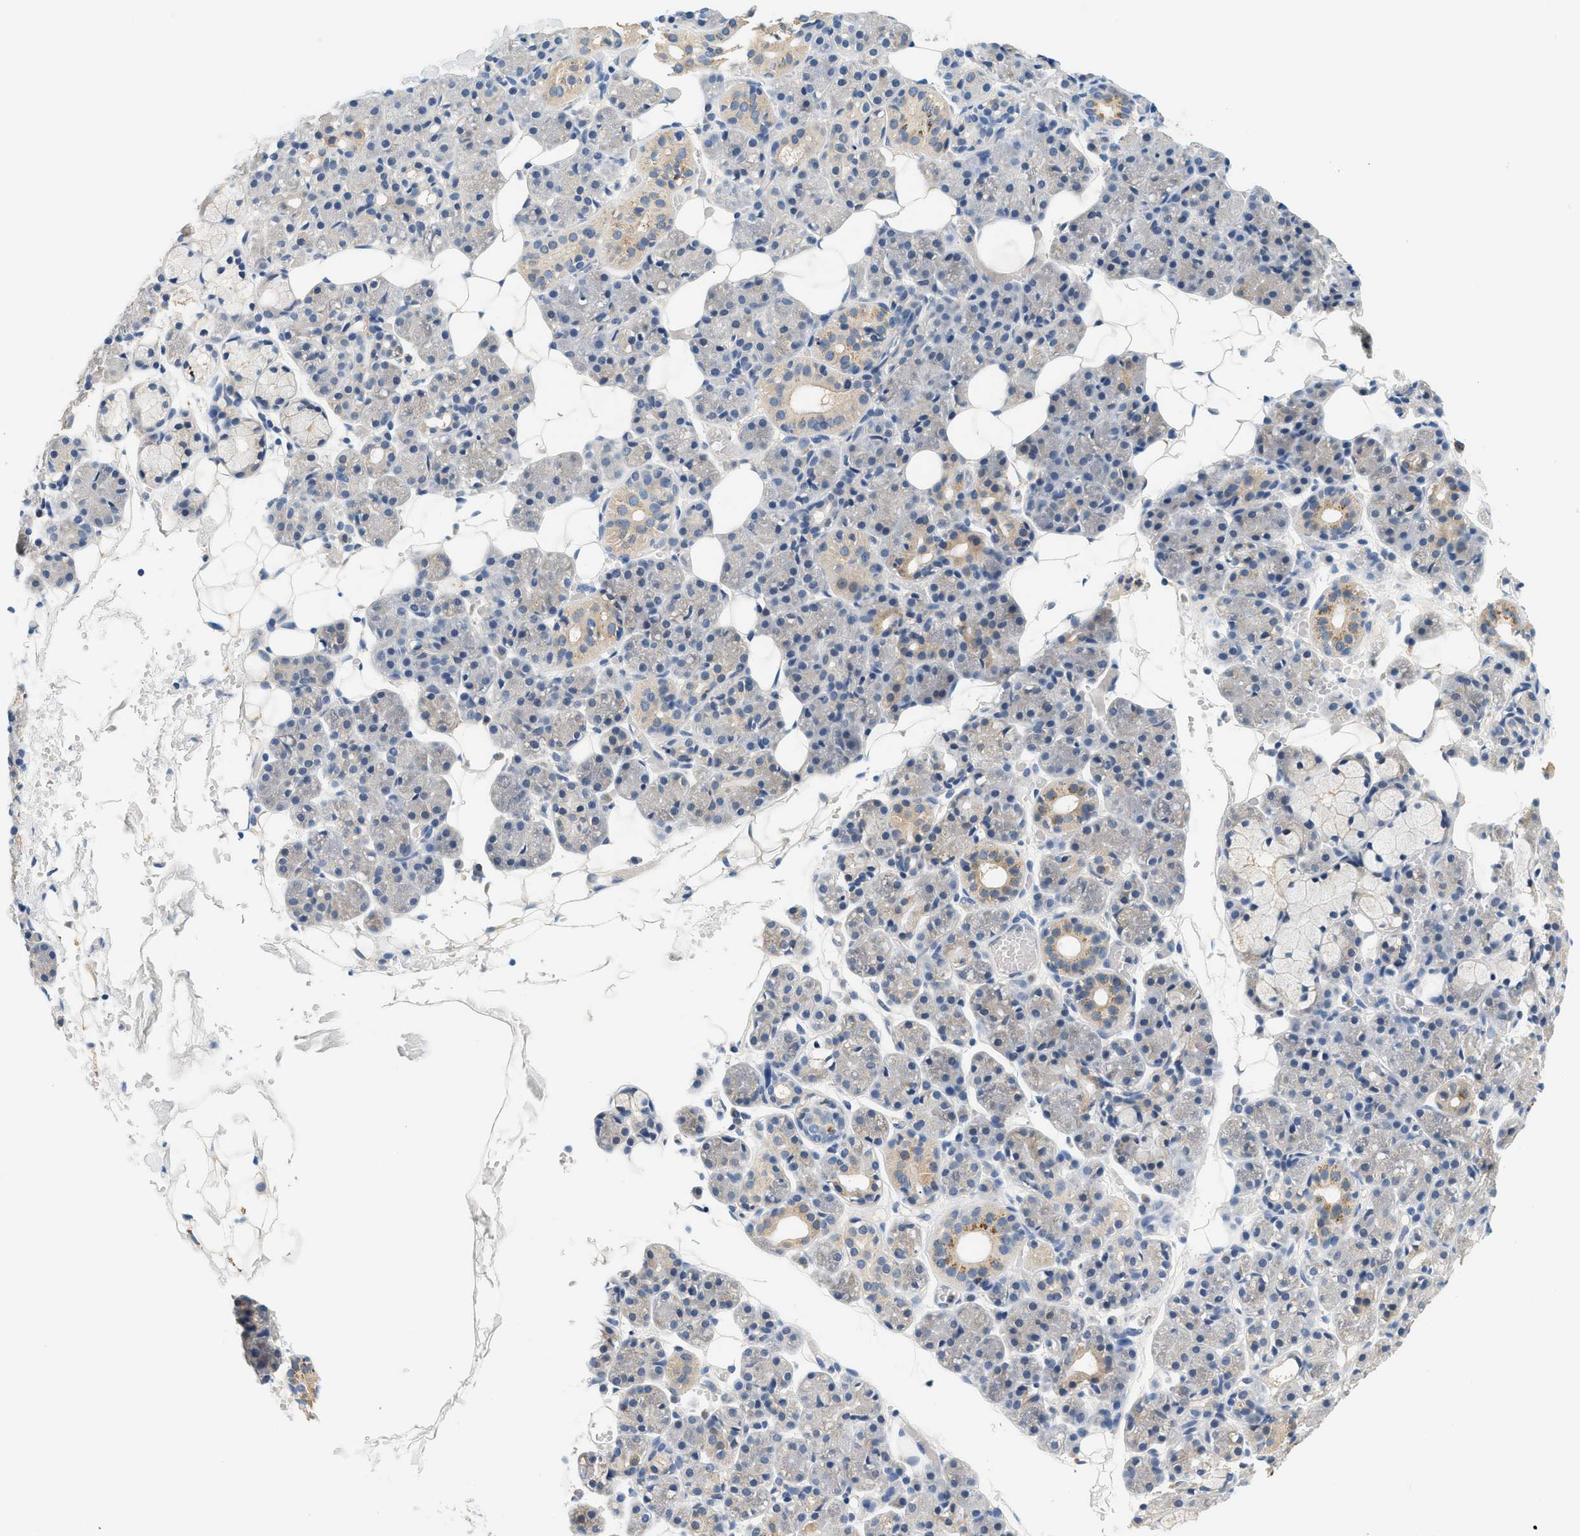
{"staining": {"intensity": "moderate", "quantity": "<25%", "location": "cytoplasmic/membranous"}, "tissue": "salivary gland", "cell_type": "Glandular cells", "image_type": "normal", "snomed": [{"axis": "morphology", "description": "Normal tissue, NOS"}, {"axis": "topography", "description": "Salivary gland"}], "caption": "Moderate cytoplasmic/membranous staining for a protein is present in about <25% of glandular cells of unremarkable salivary gland using IHC.", "gene": "SLC35E1", "patient": {"sex": "male", "age": 63}}